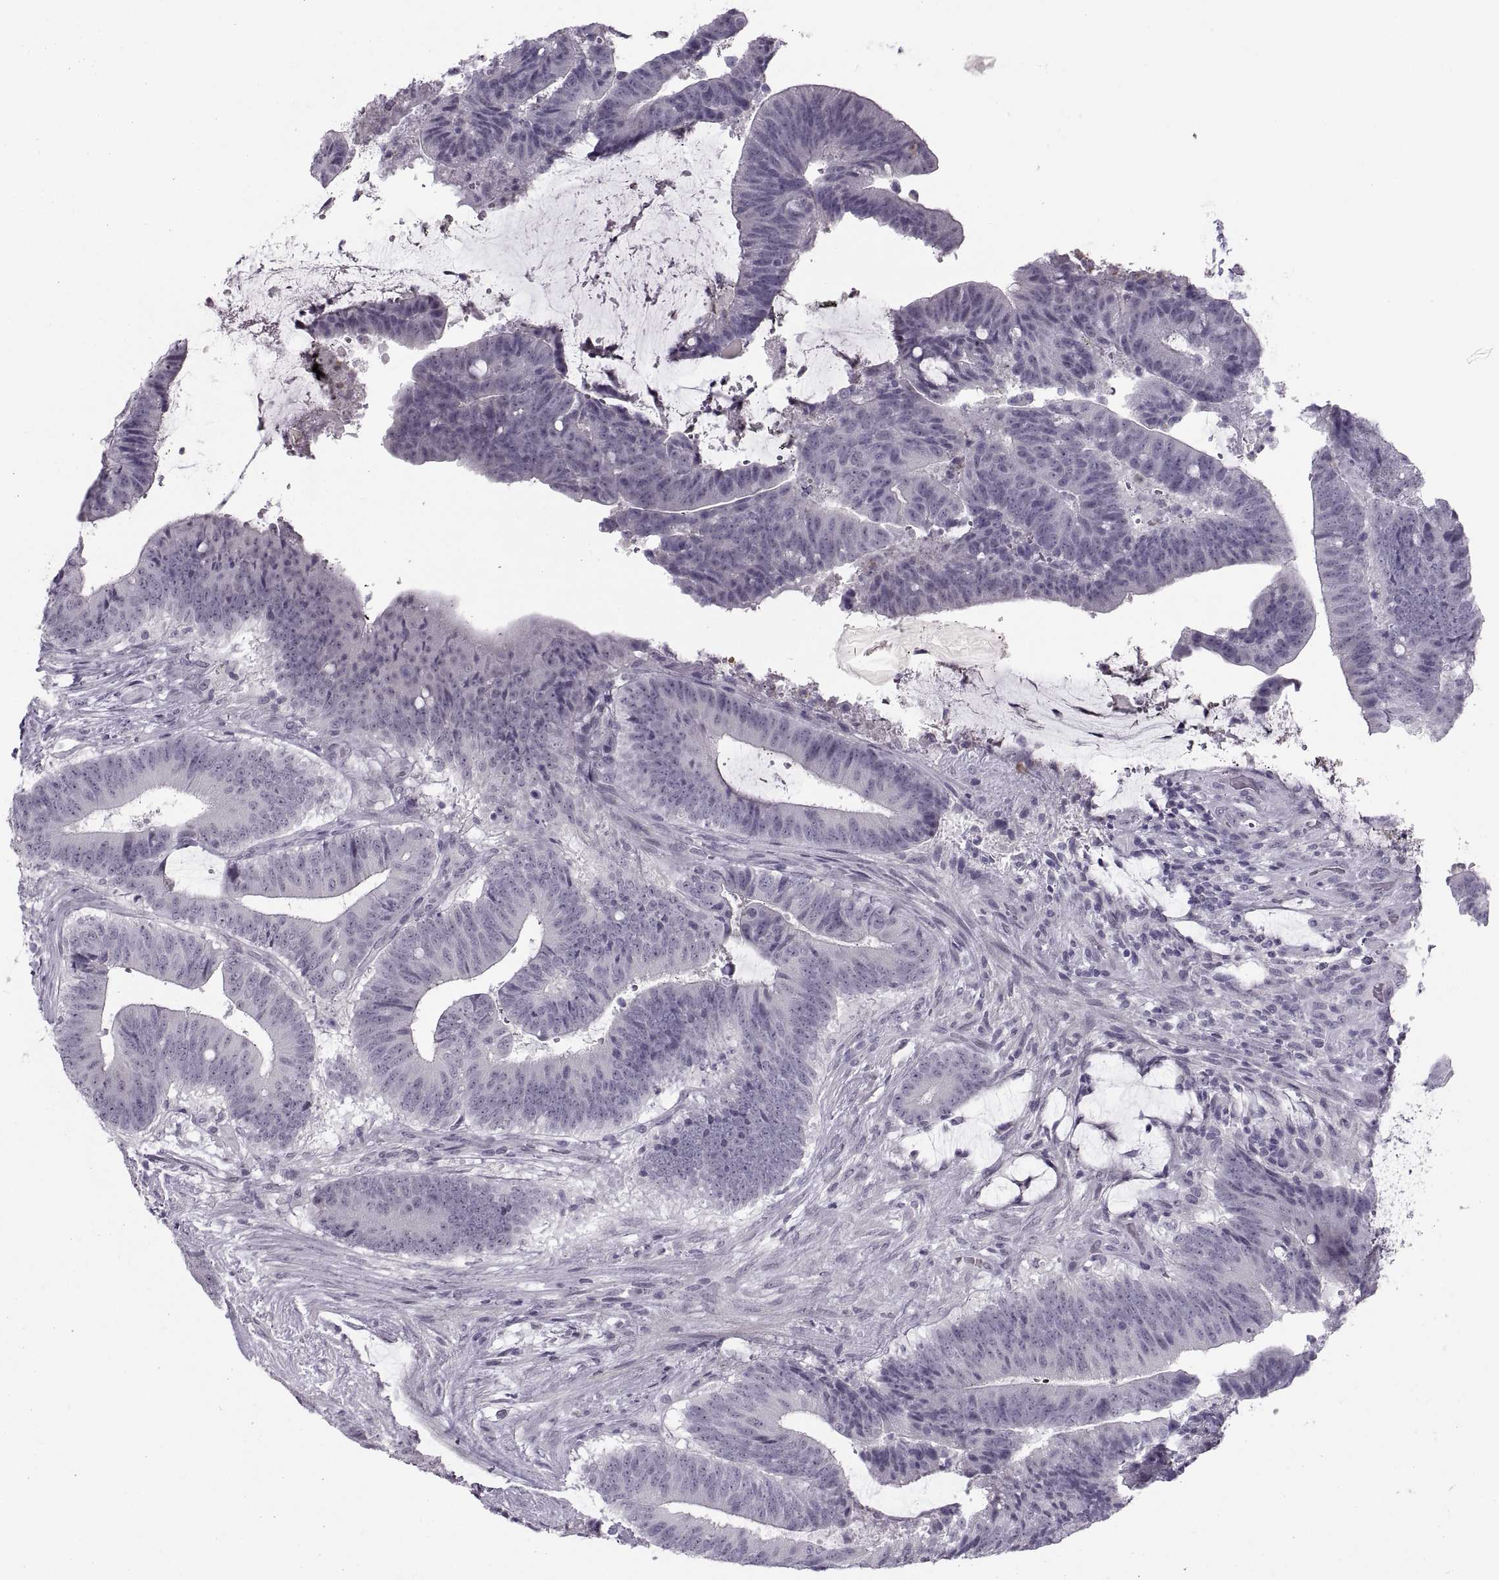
{"staining": {"intensity": "negative", "quantity": "none", "location": "none"}, "tissue": "colorectal cancer", "cell_type": "Tumor cells", "image_type": "cancer", "snomed": [{"axis": "morphology", "description": "Adenocarcinoma, NOS"}, {"axis": "topography", "description": "Colon"}], "caption": "Colorectal cancer (adenocarcinoma) stained for a protein using immunohistochemistry shows no positivity tumor cells.", "gene": "C3orf22", "patient": {"sex": "female", "age": 43}}